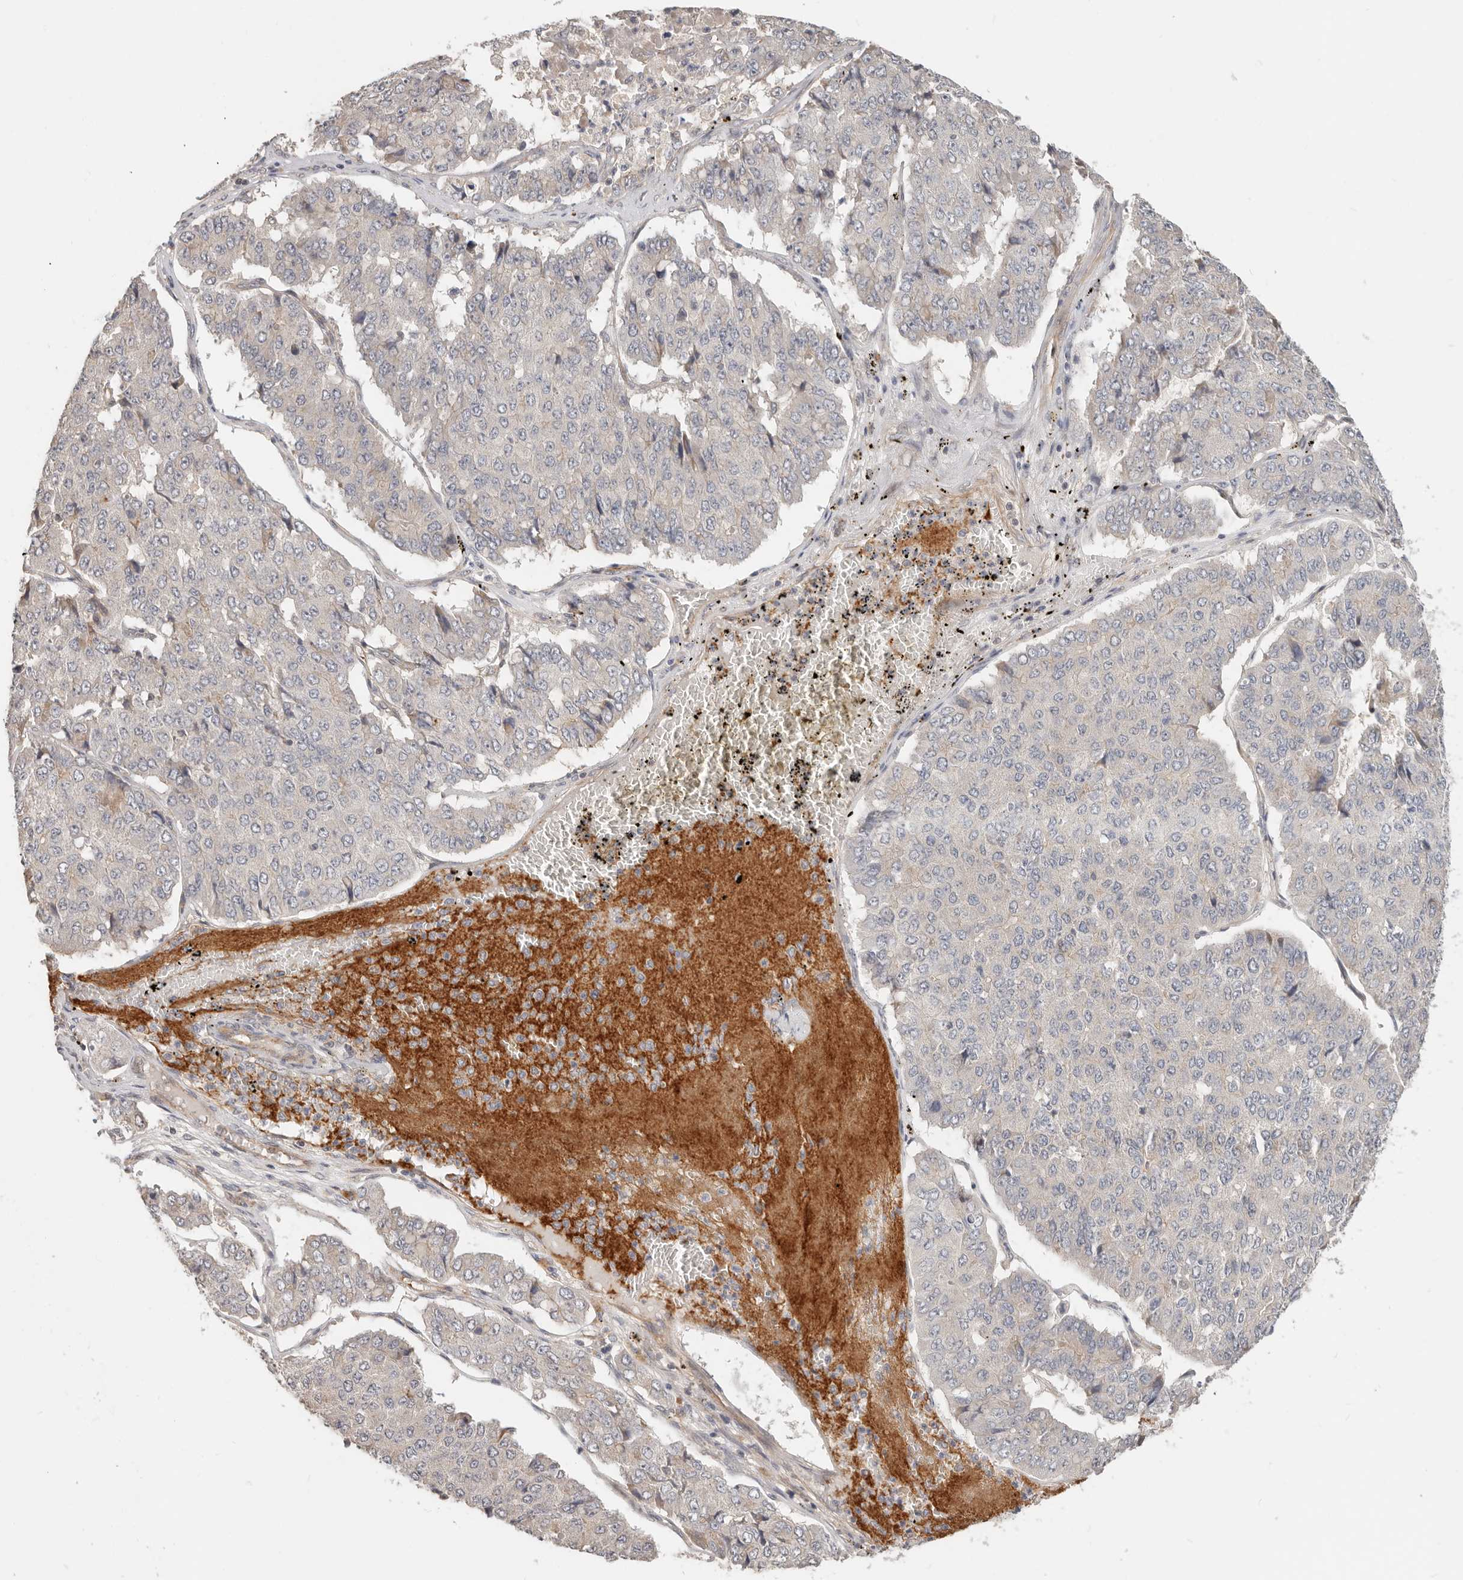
{"staining": {"intensity": "negative", "quantity": "none", "location": "none"}, "tissue": "pancreatic cancer", "cell_type": "Tumor cells", "image_type": "cancer", "snomed": [{"axis": "morphology", "description": "Adenocarcinoma, NOS"}, {"axis": "topography", "description": "Pancreas"}], "caption": "Immunohistochemical staining of human pancreatic cancer demonstrates no significant positivity in tumor cells.", "gene": "ZRANB1", "patient": {"sex": "male", "age": 50}}